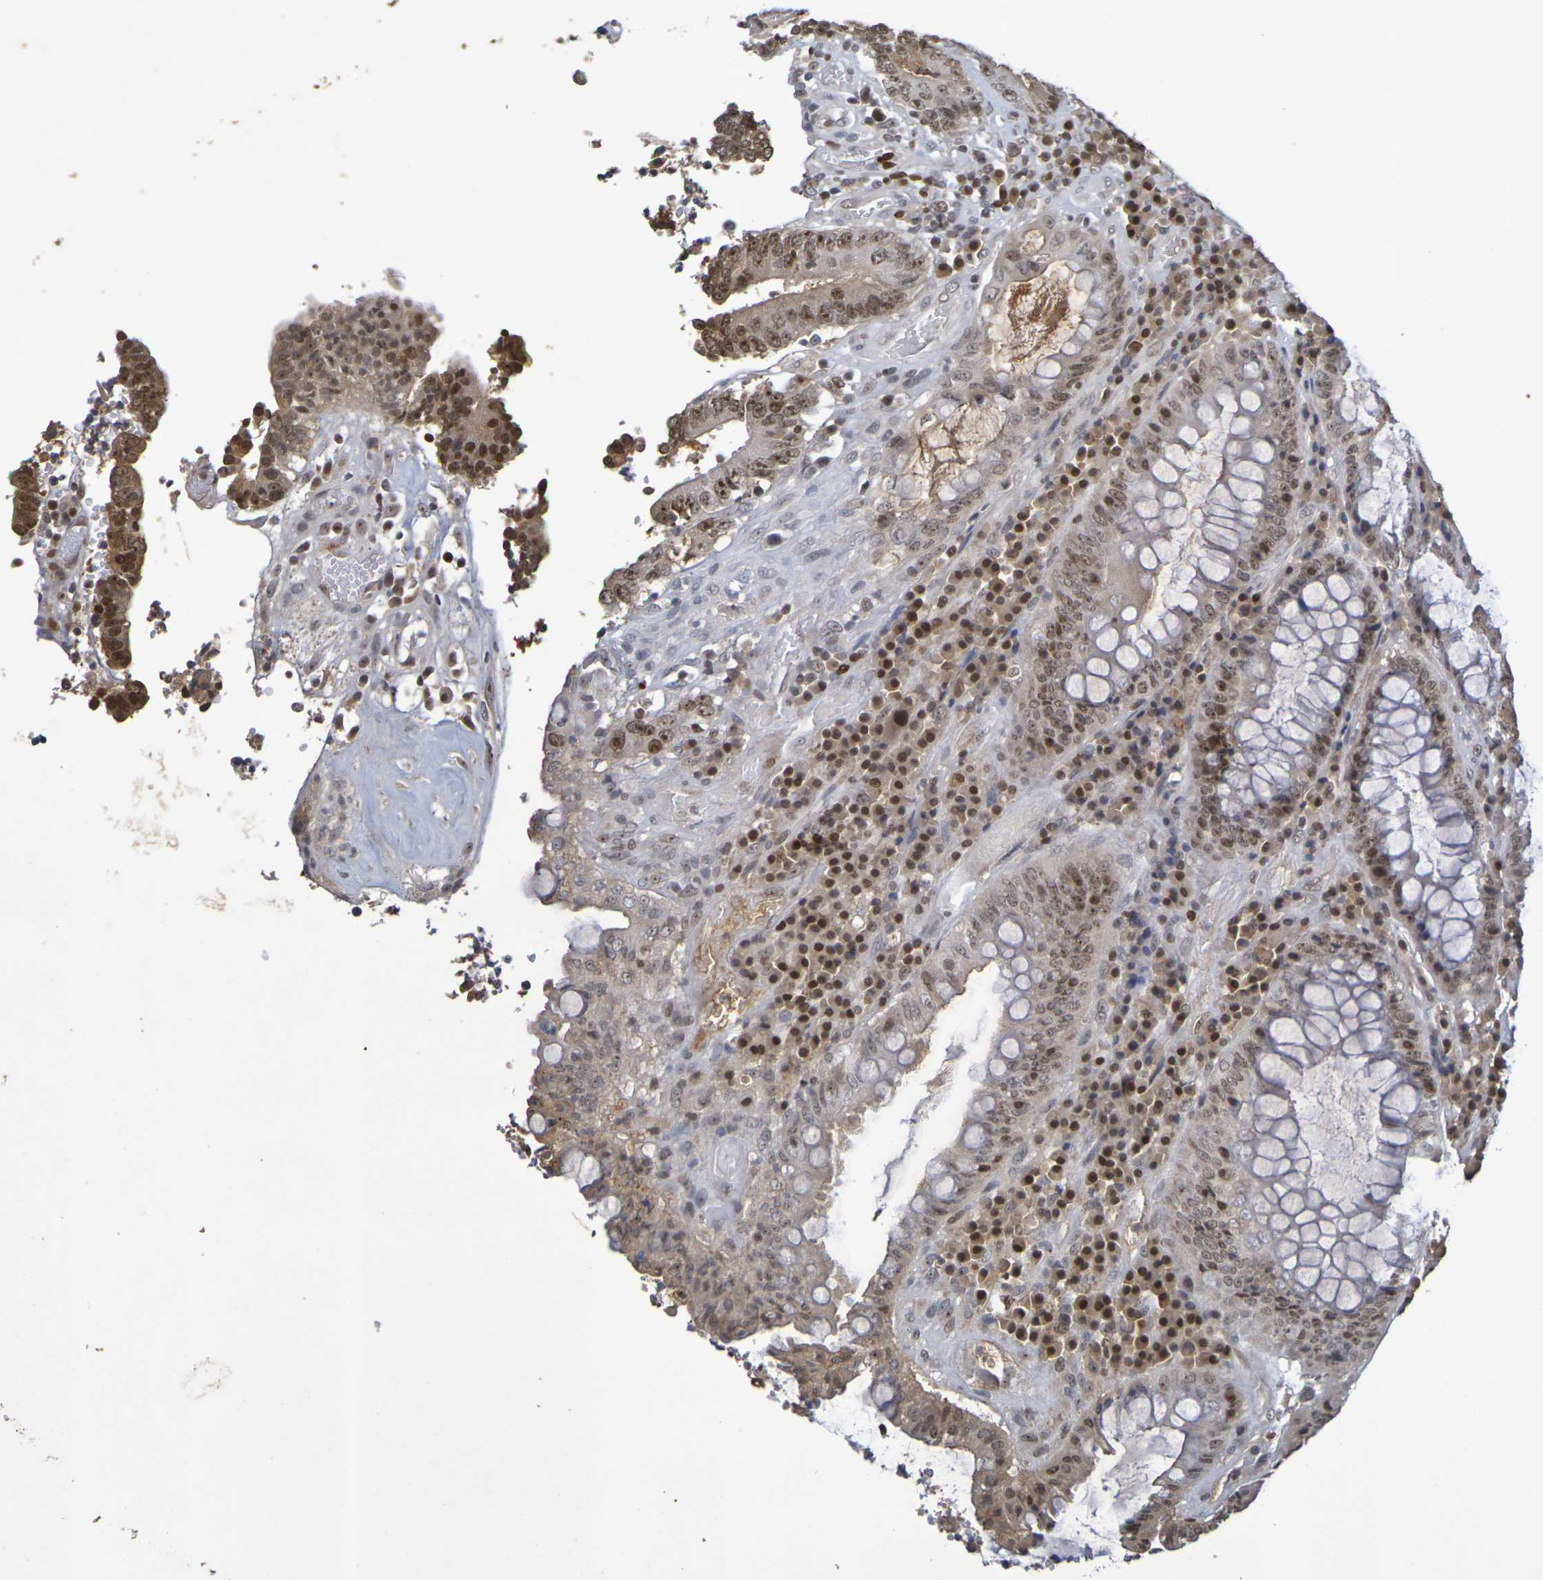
{"staining": {"intensity": "moderate", "quantity": ">75%", "location": "nuclear"}, "tissue": "colorectal cancer", "cell_type": "Tumor cells", "image_type": "cancer", "snomed": [{"axis": "morphology", "description": "Adenocarcinoma, NOS"}, {"axis": "topography", "description": "Rectum"}], "caption": "IHC of adenocarcinoma (colorectal) exhibits medium levels of moderate nuclear expression in approximately >75% of tumor cells.", "gene": "TERF2", "patient": {"sex": "male", "age": 72}}